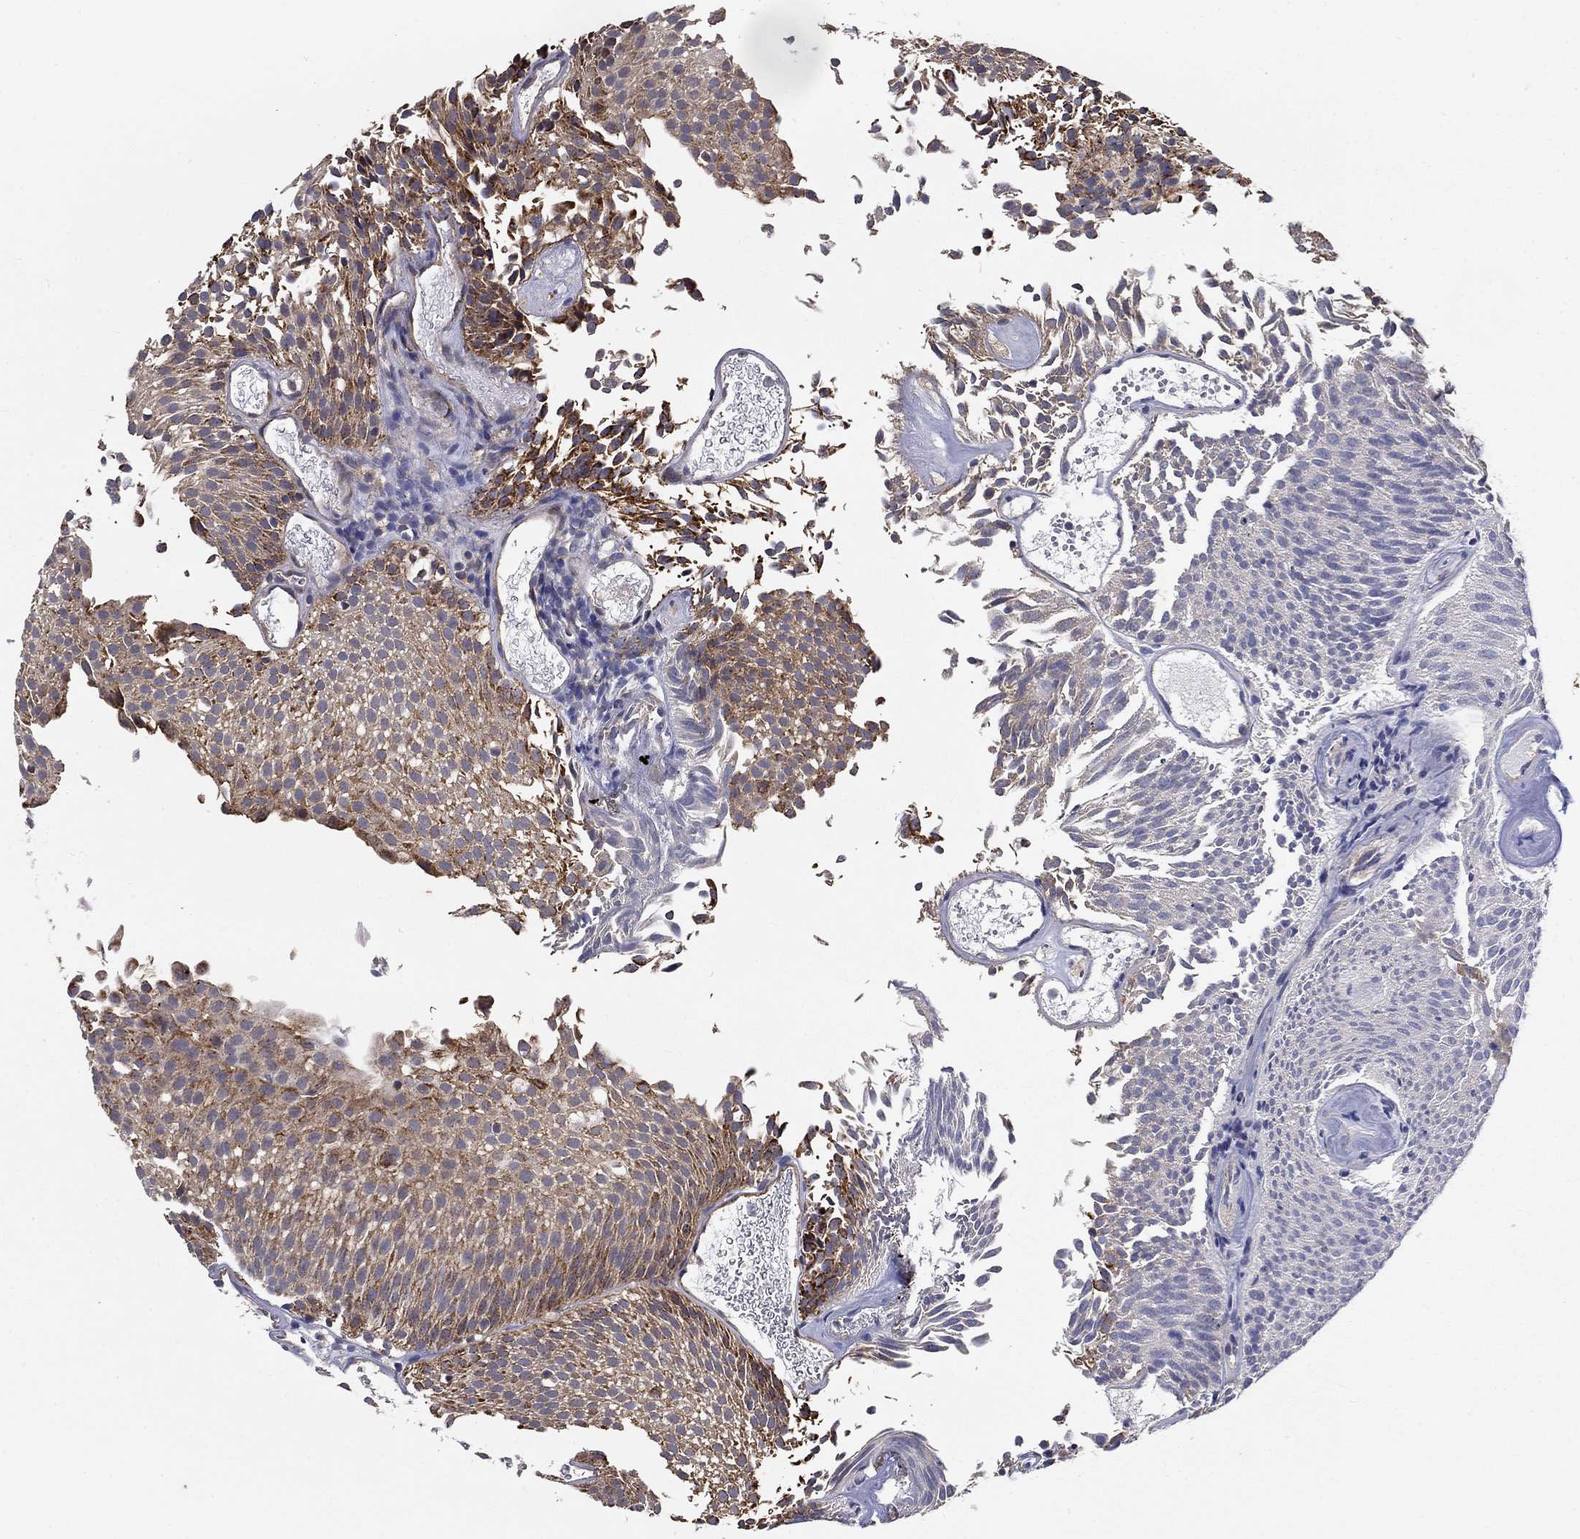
{"staining": {"intensity": "strong", "quantity": "25%-75%", "location": "cytoplasmic/membranous"}, "tissue": "urothelial cancer", "cell_type": "Tumor cells", "image_type": "cancer", "snomed": [{"axis": "morphology", "description": "Urothelial carcinoma, Low grade"}, {"axis": "topography", "description": "Urinary bladder"}], "caption": "Low-grade urothelial carcinoma tissue shows strong cytoplasmic/membranous expression in about 25%-75% of tumor cells The staining was performed using DAB to visualize the protein expression in brown, while the nuclei were stained in blue with hematoxylin (Magnification: 20x).", "gene": "ALDH4A1", "patient": {"sex": "male", "age": 52}}